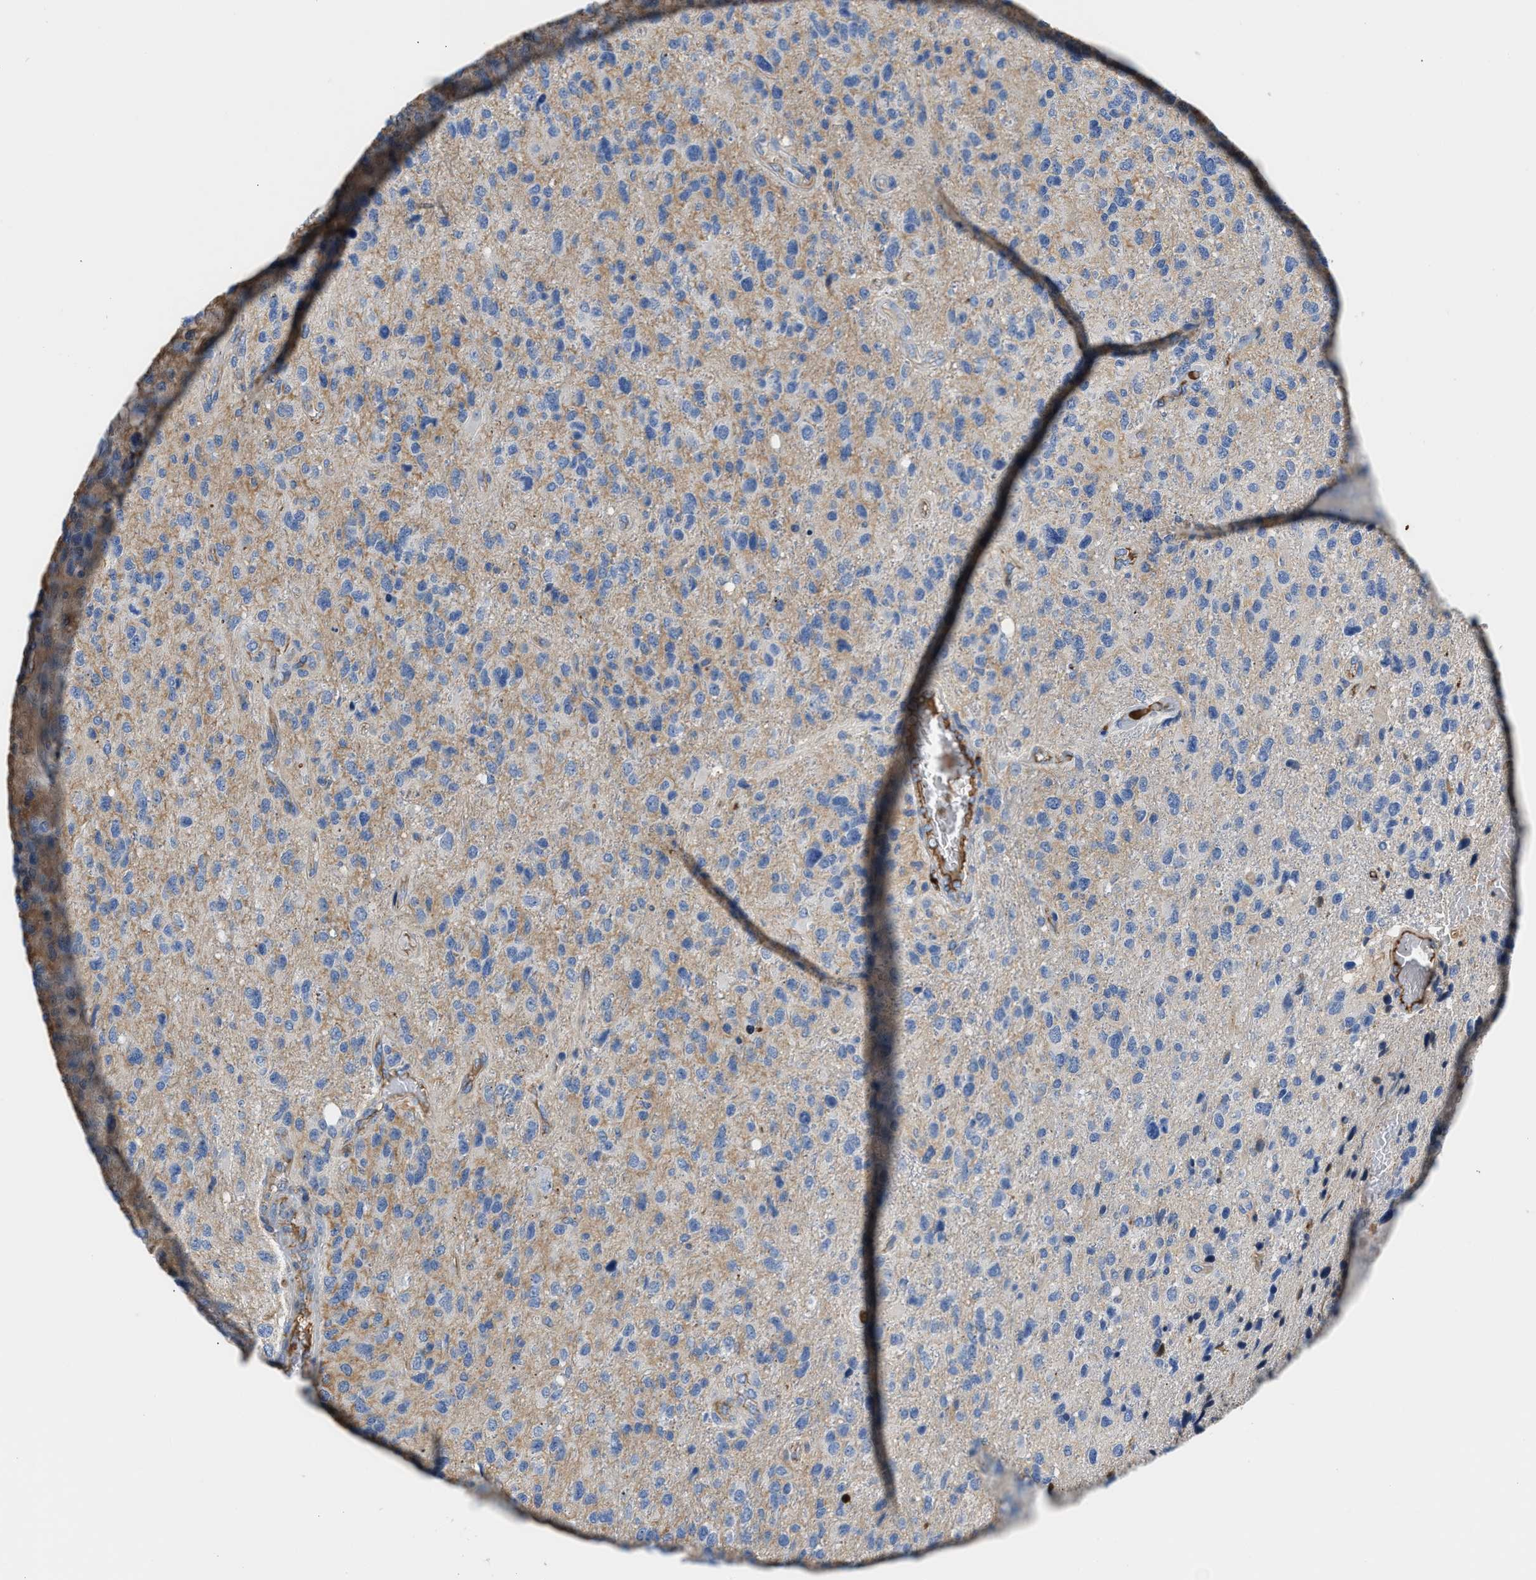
{"staining": {"intensity": "negative", "quantity": "none", "location": "none"}, "tissue": "glioma", "cell_type": "Tumor cells", "image_type": "cancer", "snomed": [{"axis": "morphology", "description": "Glioma, malignant, High grade"}, {"axis": "topography", "description": "Brain"}], "caption": "Immunohistochemical staining of human malignant high-grade glioma displays no significant positivity in tumor cells.", "gene": "HSPG2", "patient": {"sex": "female", "age": 58}}